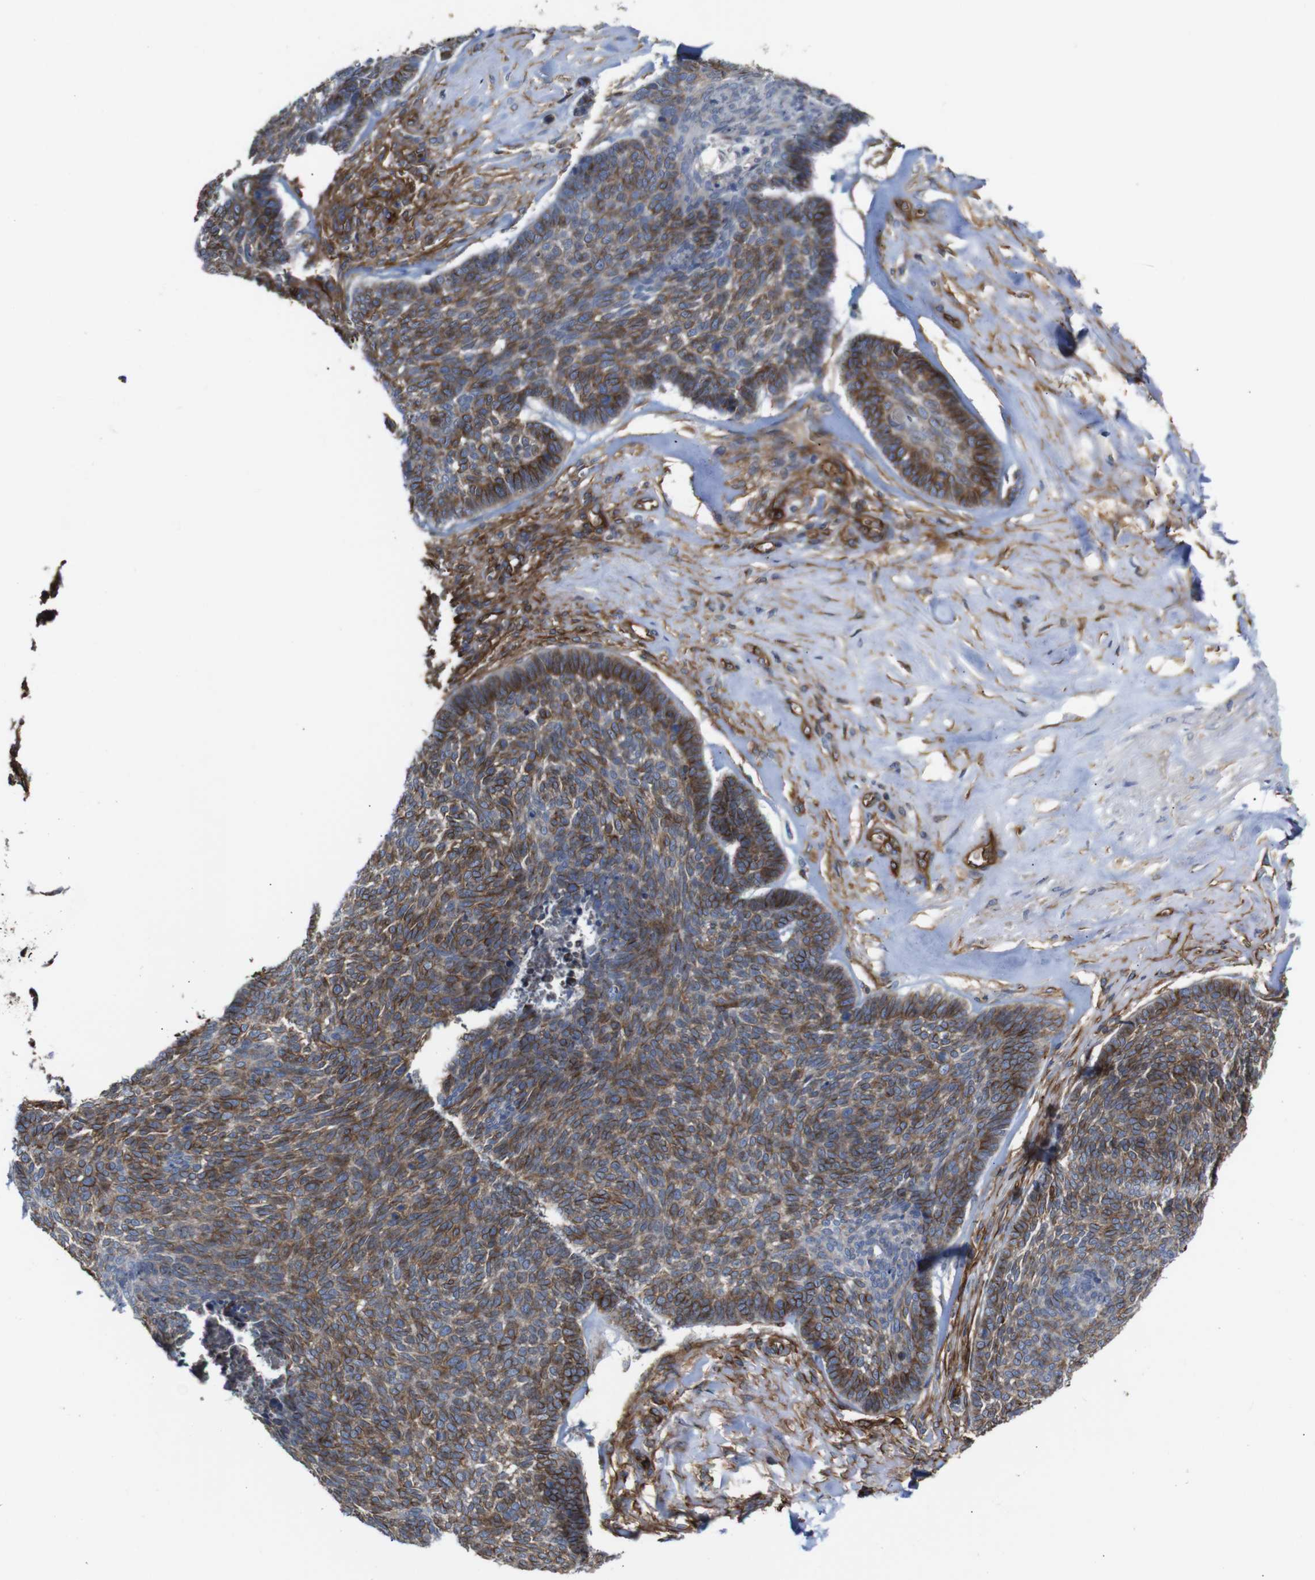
{"staining": {"intensity": "moderate", "quantity": "25%-75%", "location": "cytoplasmic/membranous"}, "tissue": "skin cancer", "cell_type": "Tumor cells", "image_type": "cancer", "snomed": [{"axis": "morphology", "description": "Basal cell carcinoma"}, {"axis": "topography", "description": "Skin"}], "caption": "Moderate cytoplasmic/membranous expression for a protein is seen in about 25%-75% of tumor cells of skin cancer (basal cell carcinoma) using IHC.", "gene": "SPTBN1", "patient": {"sex": "male", "age": 84}}